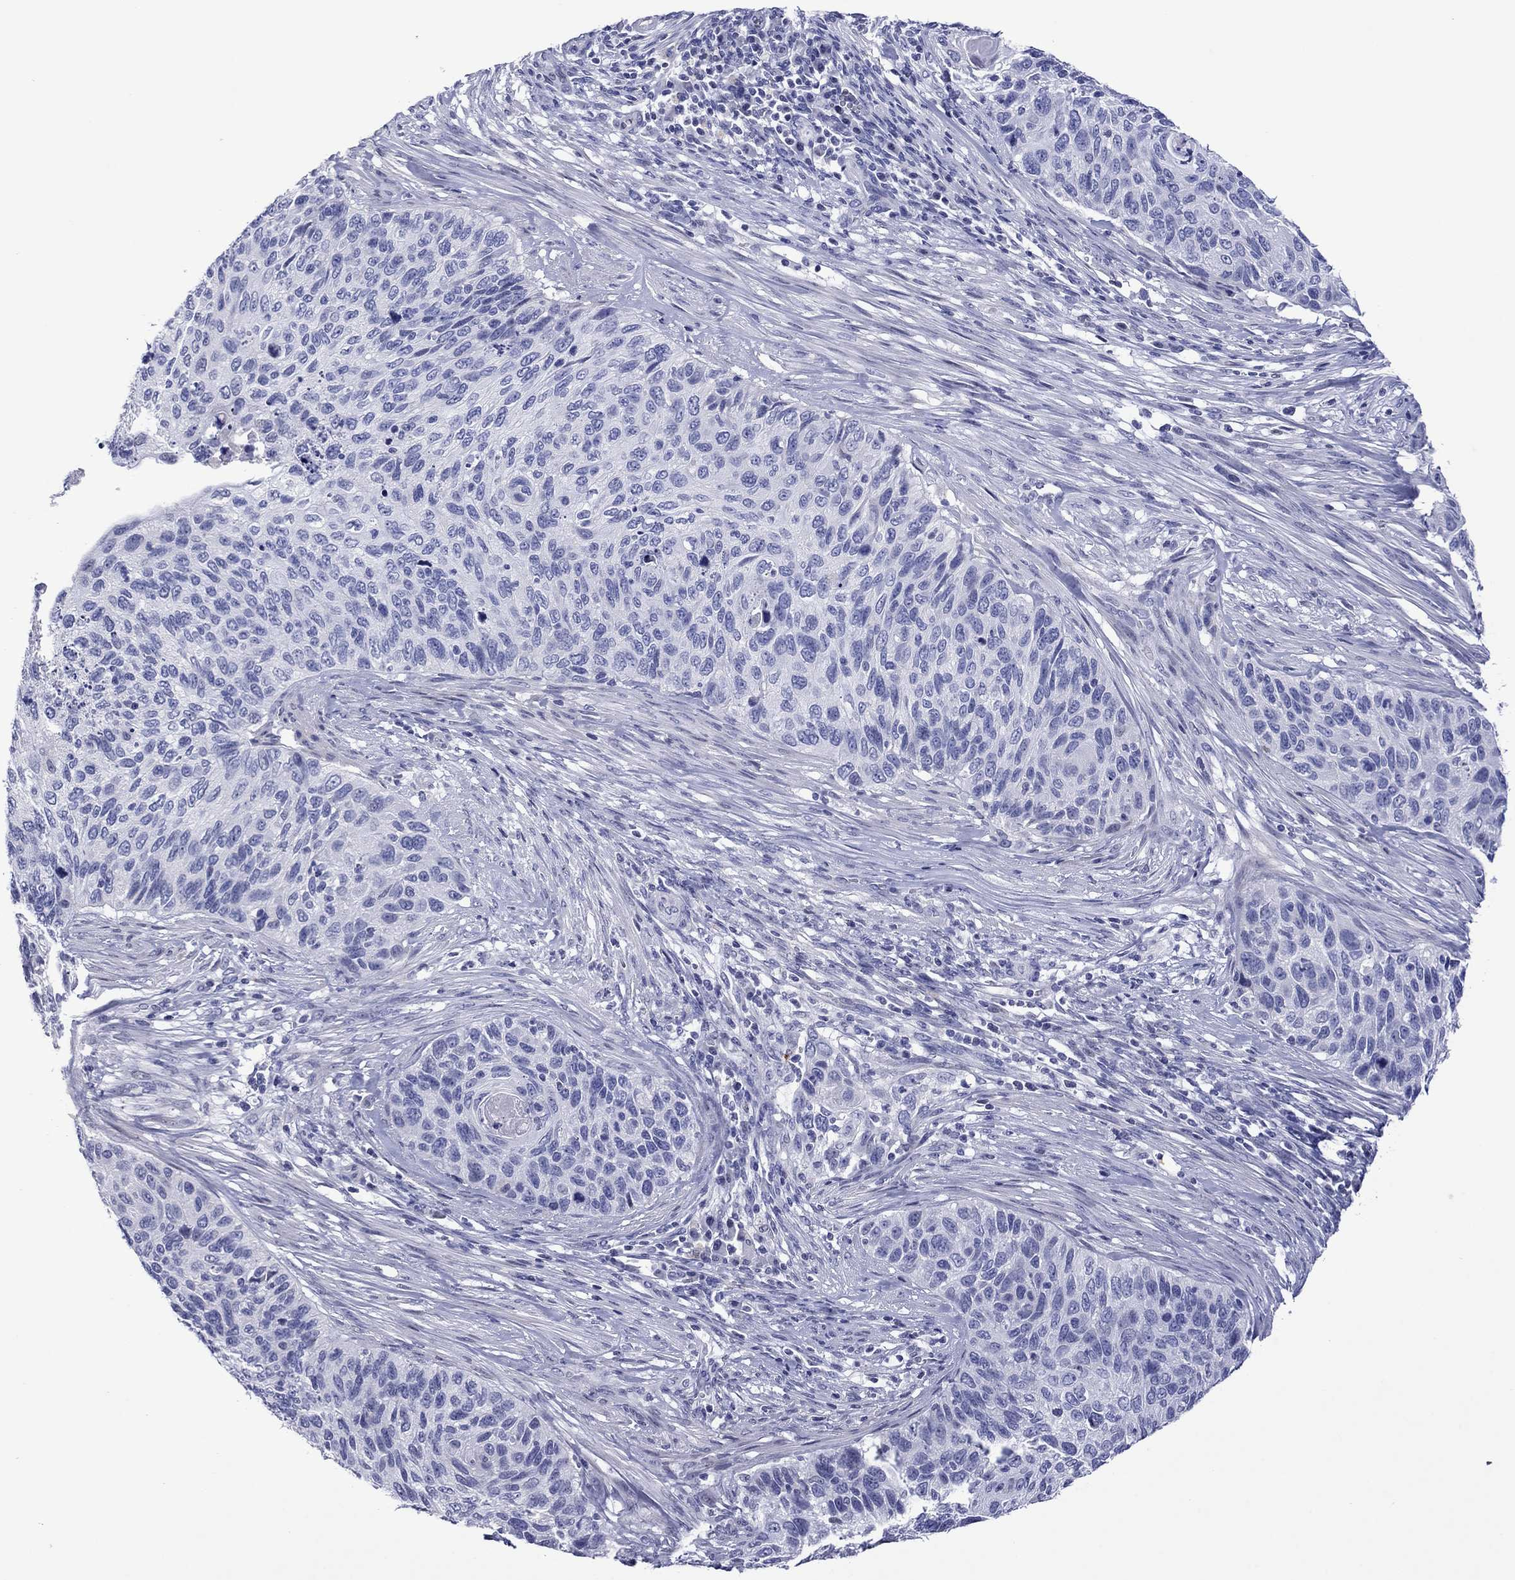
{"staining": {"intensity": "negative", "quantity": "none", "location": "none"}, "tissue": "cervical cancer", "cell_type": "Tumor cells", "image_type": "cancer", "snomed": [{"axis": "morphology", "description": "Squamous cell carcinoma, NOS"}, {"axis": "topography", "description": "Cervix"}], "caption": "High power microscopy photomicrograph of an immunohistochemistry (IHC) photomicrograph of cervical squamous cell carcinoma, revealing no significant expression in tumor cells.", "gene": "PIWIL1", "patient": {"sex": "female", "age": 70}}